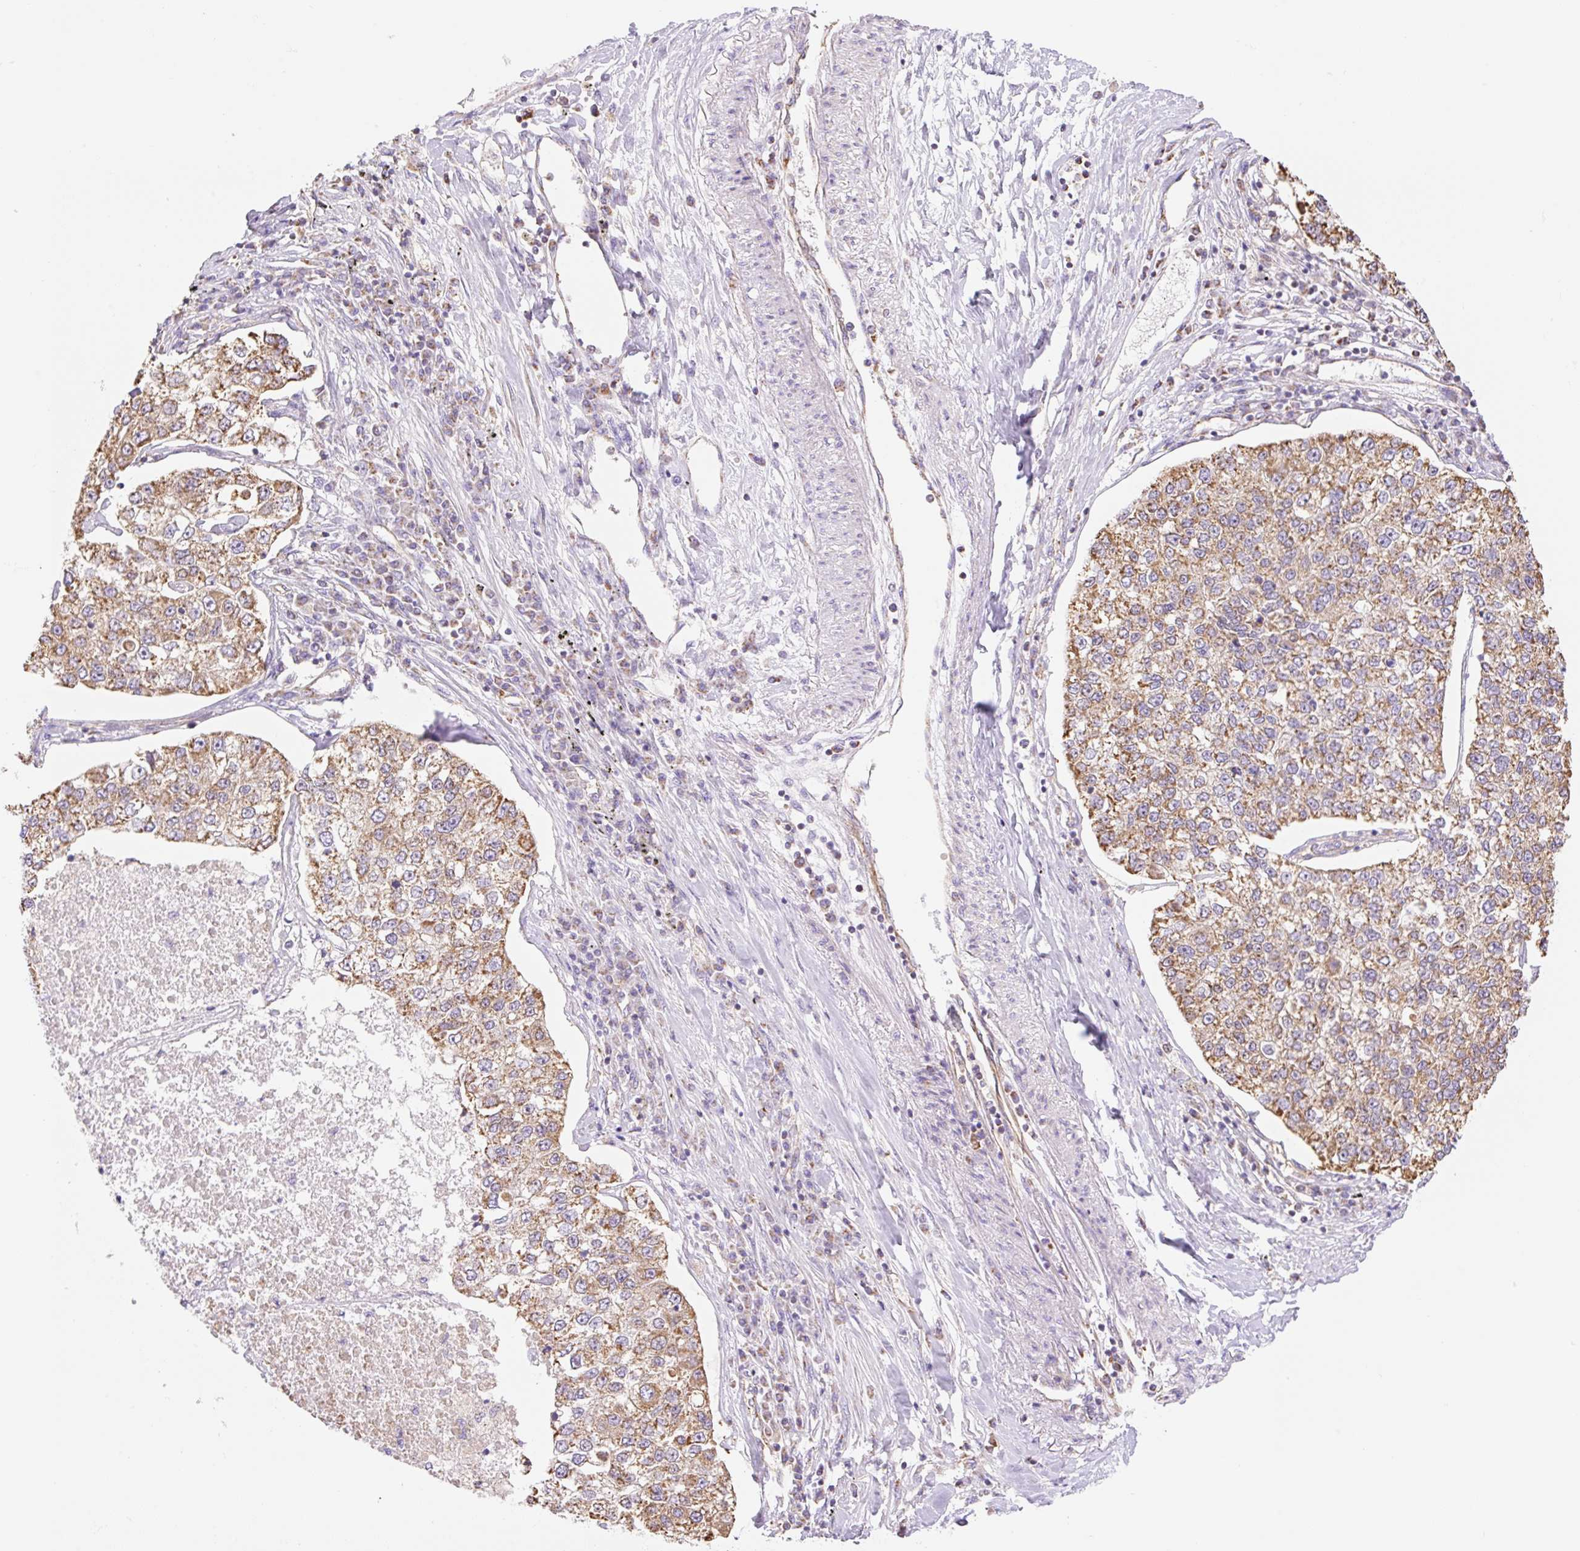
{"staining": {"intensity": "moderate", "quantity": ">75%", "location": "cytoplasmic/membranous"}, "tissue": "lung cancer", "cell_type": "Tumor cells", "image_type": "cancer", "snomed": [{"axis": "morphology", "description": "Adenocarcinoma, NOS"}, {"axis": "topography", "description": "Lung"}], "caption": "Immunohistochemistry (IHC) of human lung cancer shows medium levels of moderate cytoplasmic/membranous expression in about >75% of tumor cells.", "gene": "ESAM", "patient": {"sex": "male", "age": 49}}